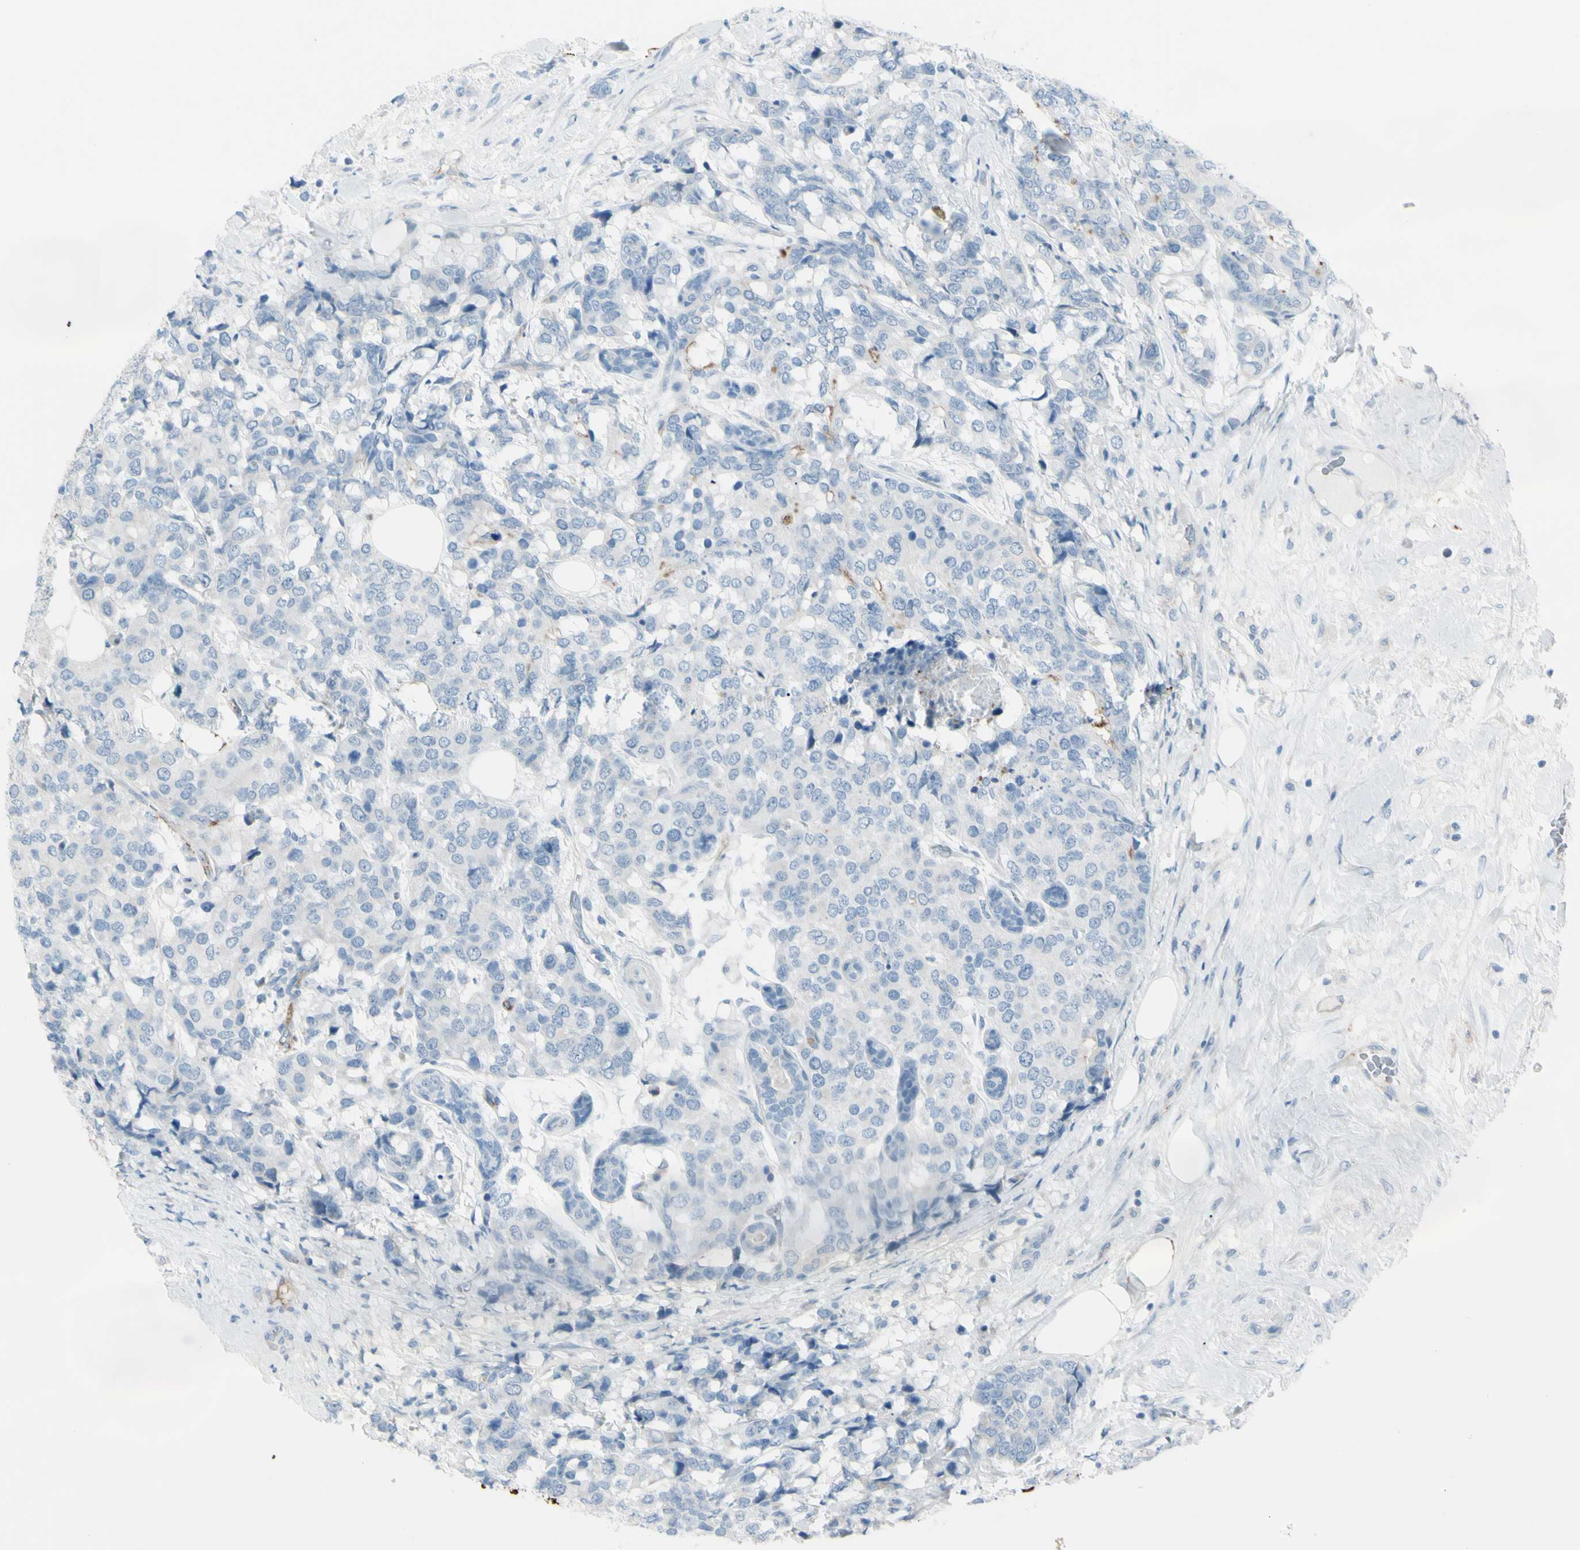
{"staining": {"intensity": "negative", "quantity": "none", "location": "none"}, "tissue": "breast cancer", "cell_type": "Tumor cells", "image_type": "cancer", "snomed": [{"axis": "morphology", "description": "Lobular carcinoma"}, {"axis": "topography", "description": "Breast"}], "caption": "An image of human breast lobular carcinoma is negative for staining in tumor cells.", "gene": "GPR34", "patient": {"sex": "female", "age": 59}}